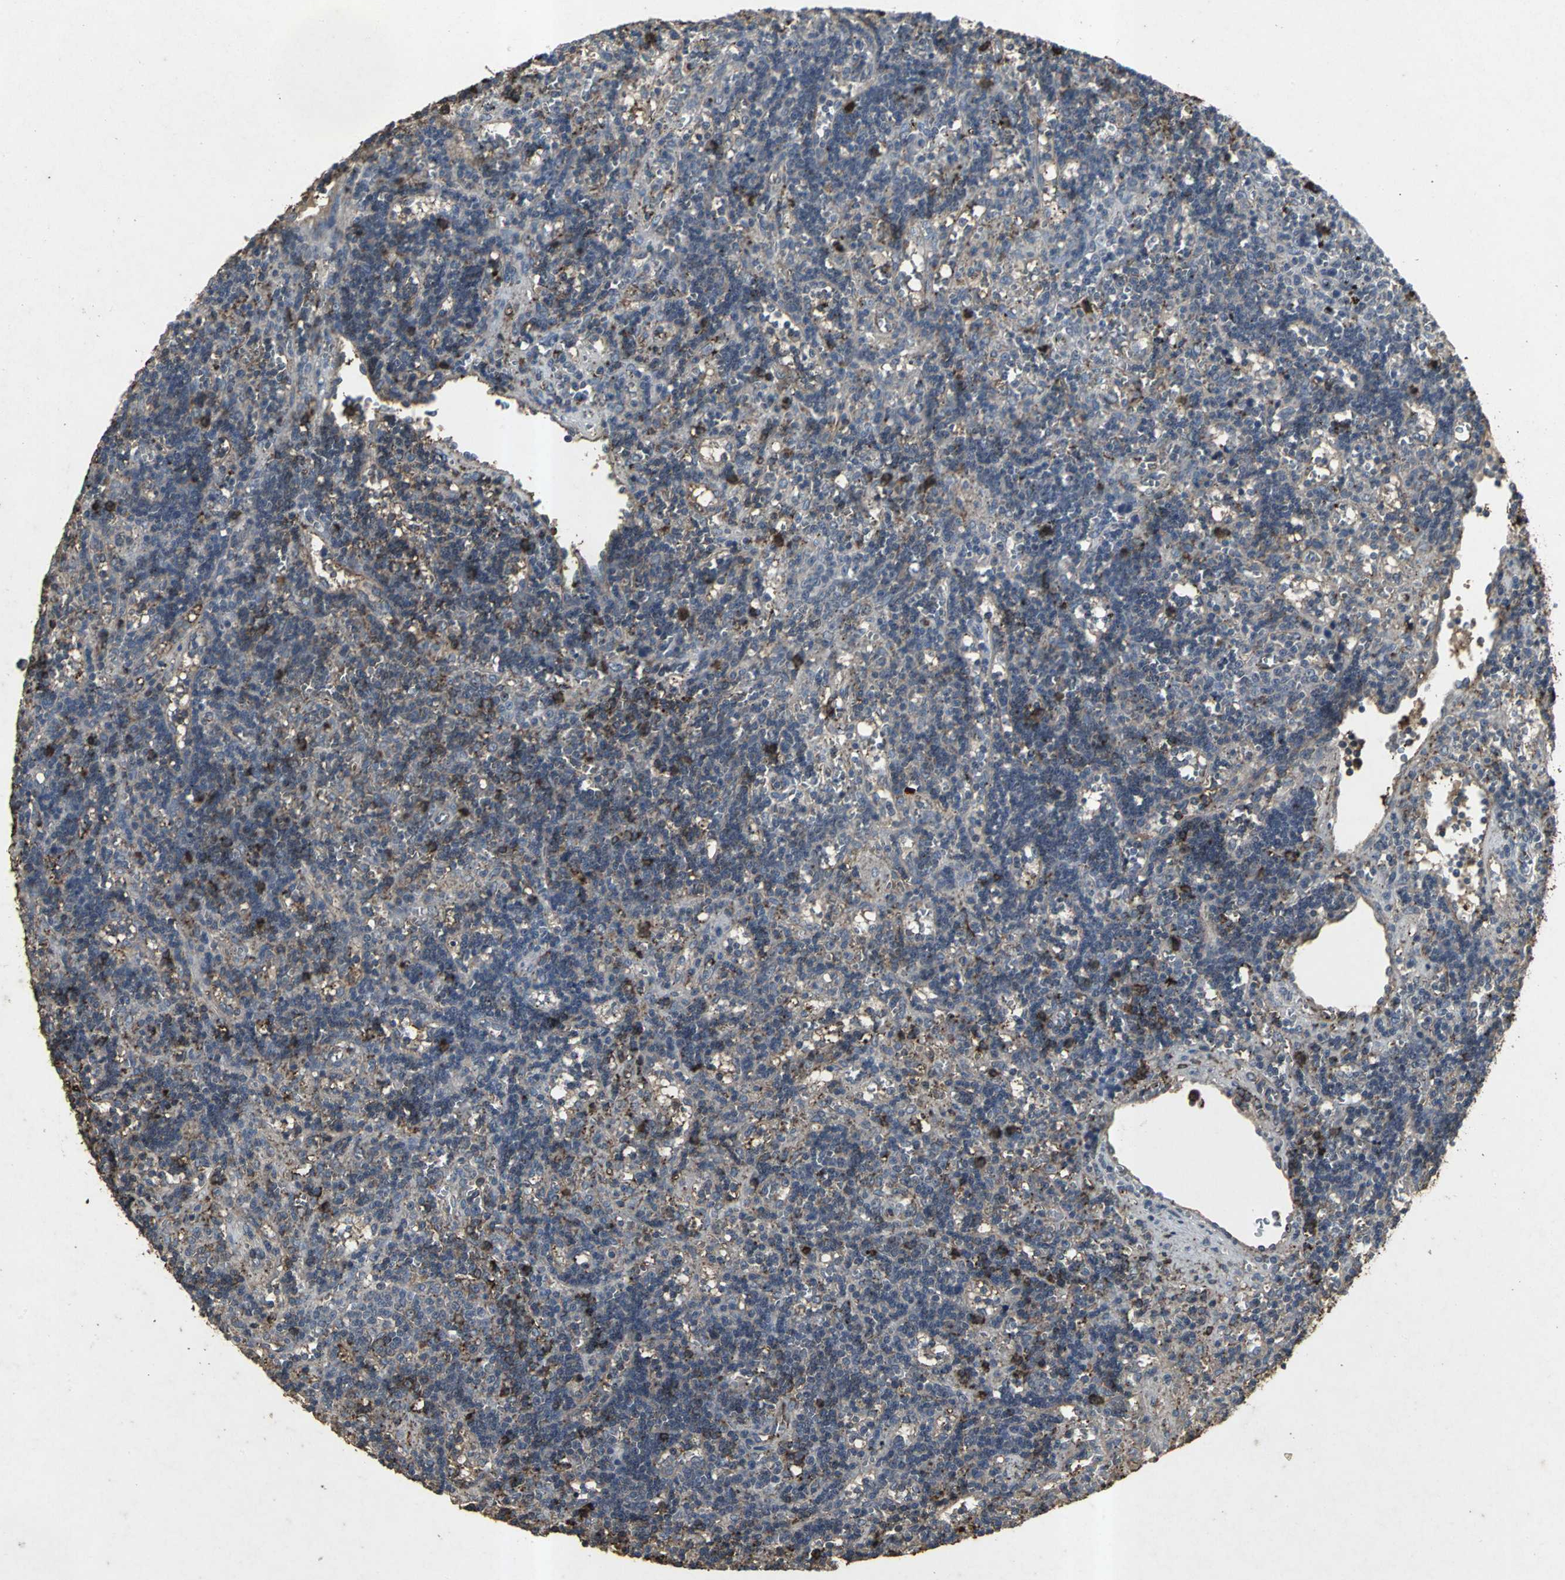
{"staining": {"intensity": "negative", "quantity": "none", "location": "none"}, "tissue": "lymphoma", "cell_type": "Tumor cells", "image_type": "cancer", "snomed": [{"axis": "morphology", "description": "Malignant lymphoma, non-Hodgkin's type, Low grade"}, {"axis": "topography", "description": "Spleen"}], "caption": "High magnification brightfield microscopy of malignant lymphoma, non-Hodgkin's type (low-grade) stained with DAB (brown) and counterstained with hematoxylin (blue): tumor cells show no significant expression. The staining was performed using DAB to visualize the protein expression in brown, while the nuclei were stained in blue with hematoxylin (Magnification: 20x).", "gene": "CCR9", "patient": {"sex": "male", "age": 60}}